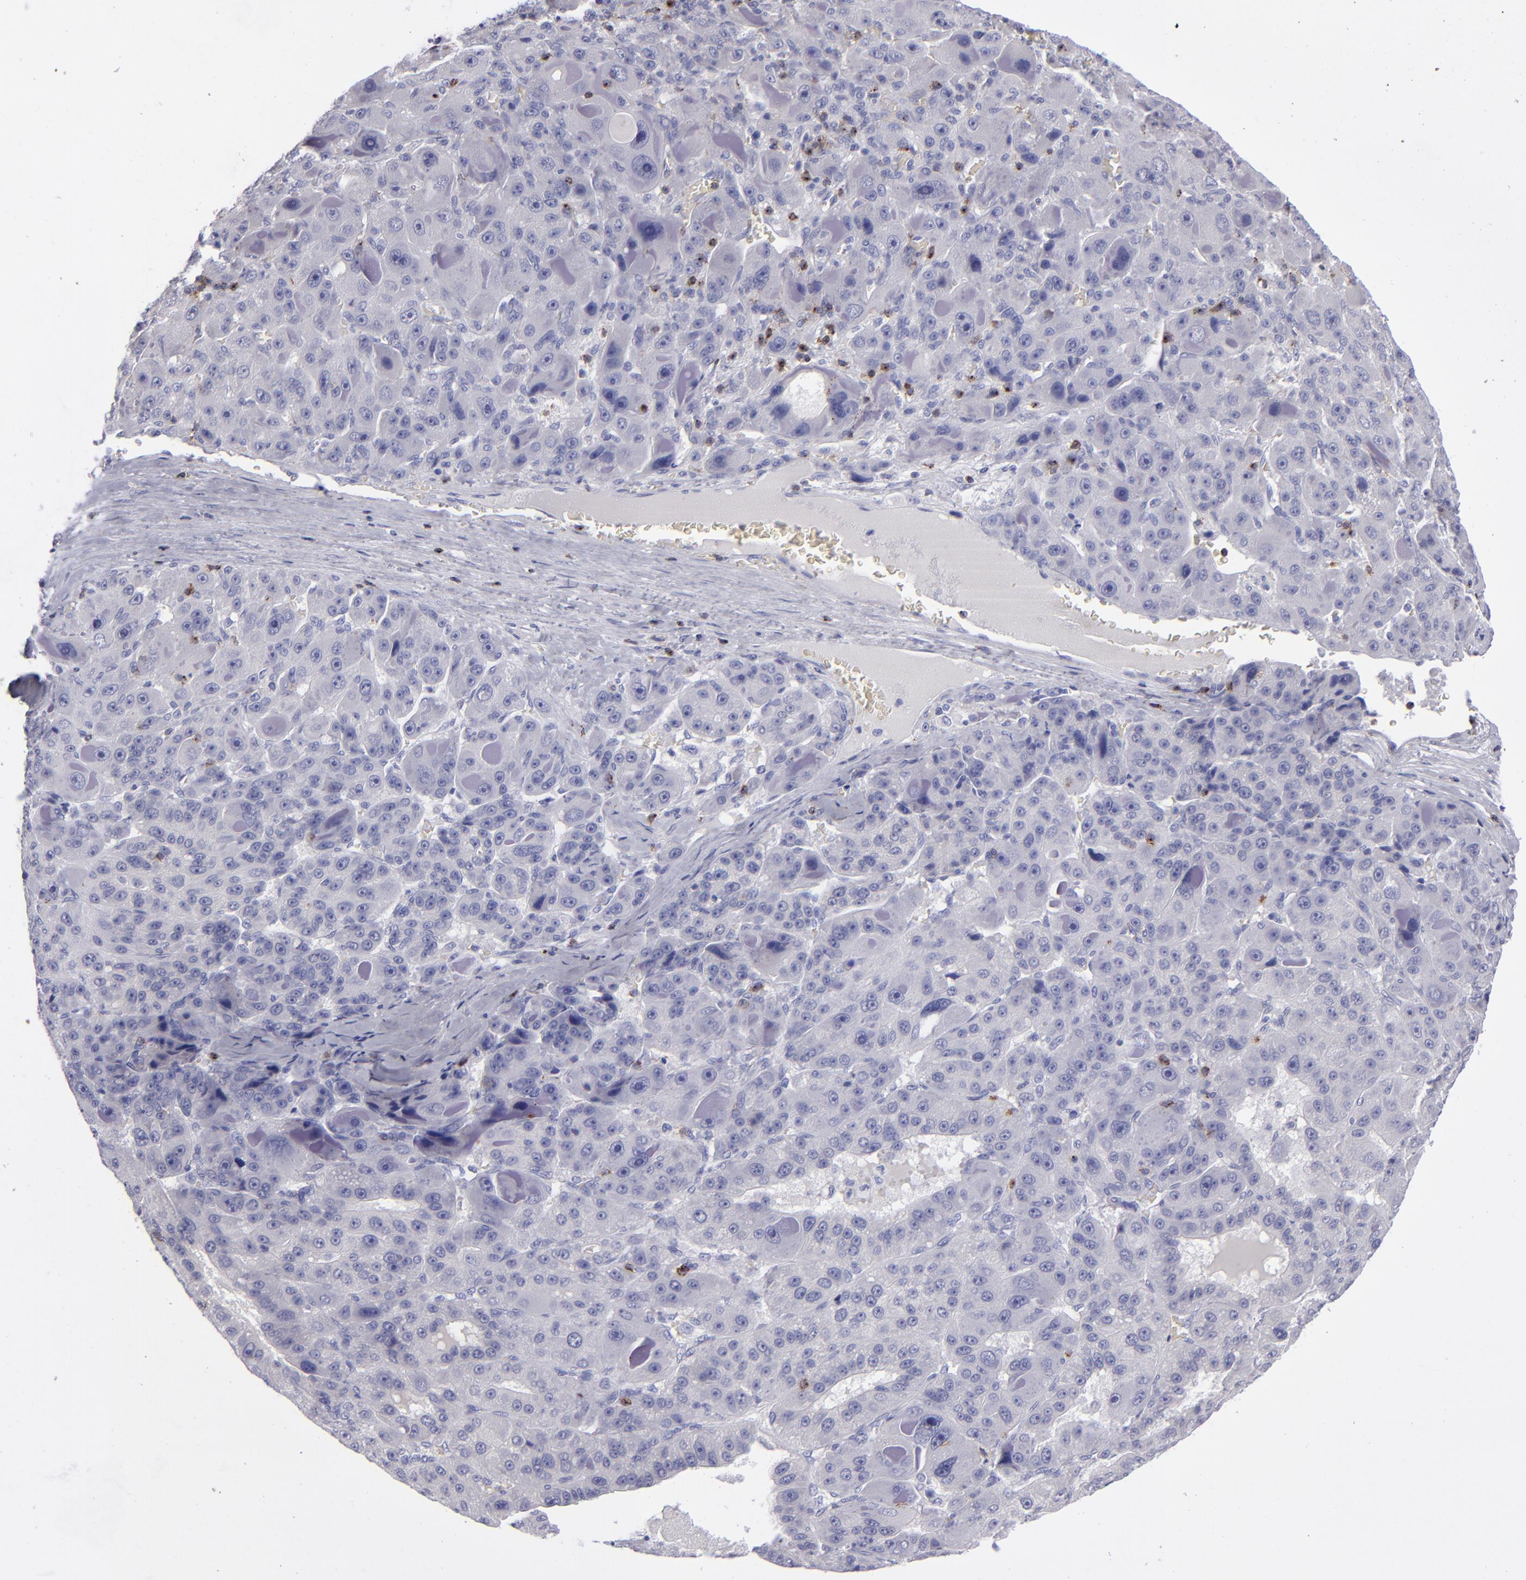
{"staining": {"intensity": "negative", "quantity": "none", "location": "none"}, "tissue": "liver cancer", "cell_type": "Tumor cells", "image_type": "cancer", "snomed": [{"axis": "morphology", "description": "Carcinoma, Hepatocellular, NOS"}, {"axis": "topography", "description": "Liver"}], "caption": "There is no significant staining in tumor cells of hepatocellular carcinoma (liver). Brightfield microscopy of immunohistochemistry (IHC) stained with DAB (3,3'-diaminobenzidine) (brown) and hematoxylin (blue), captured at high magnification.", "gene": "CD2", "patient": {"sex": "male", "age": 76}}